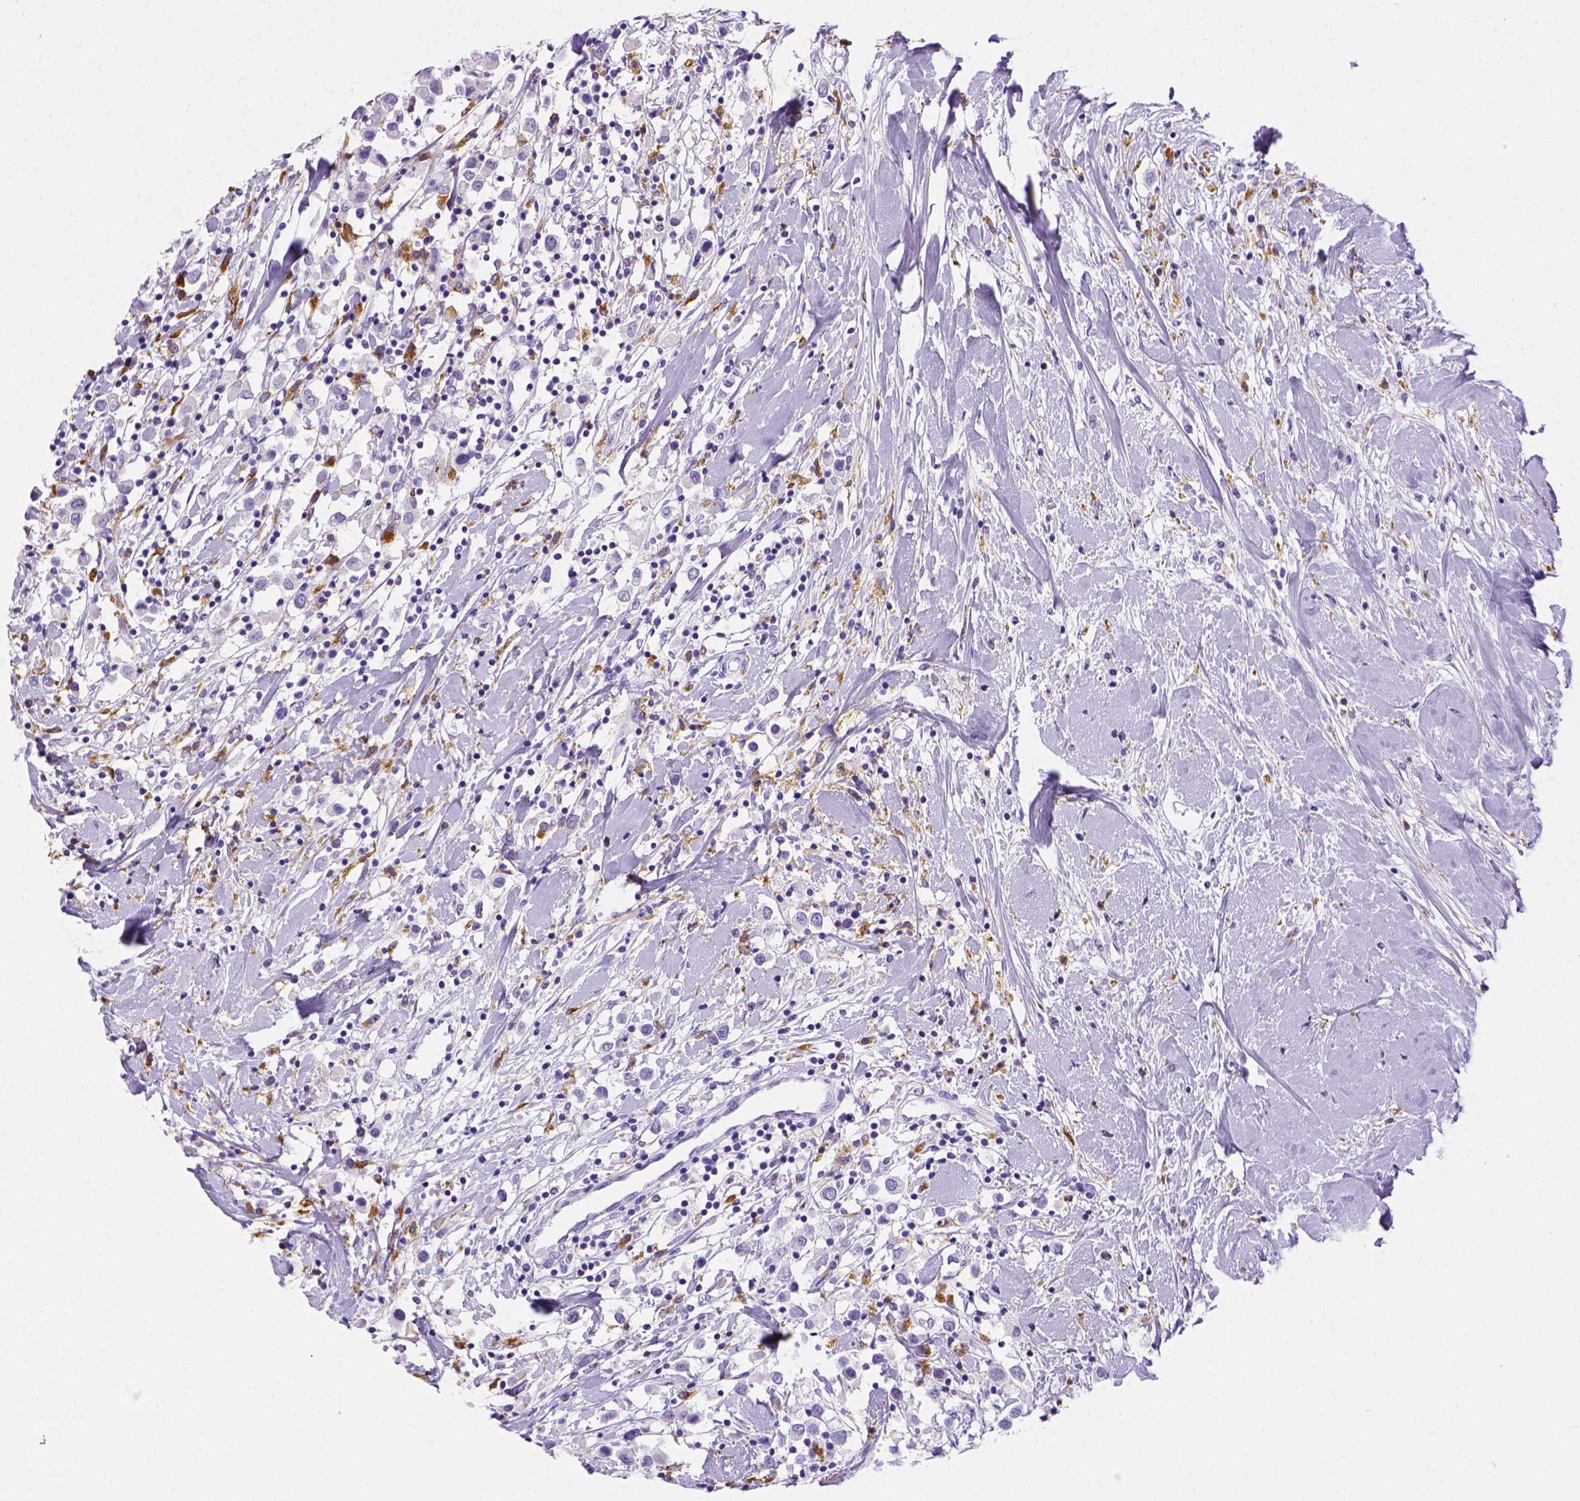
{"staining": {"intensity": "negative", "quantity": "none", "location": "none"}, "tissue": "breast cancer", "cell_type": "Tumor cells", "image_type": "cancer", "snomed": [{"axis": "morphology", "description": "Duct carcinoma"}, {"axis": "topography", "description": "Breast"}], "caption": "DAB immunohistochemical staining of human breast cancer exhibits no significant expression in tumor cells. (Stains: DAB (3,3'-diaminobenzidine) immunohistochemistry with hematoxylin counter stain, Microscopy: brightfield microscopy at high magnification).", "gene": "CD68", "patient": {"sex": "female", "age": 61}}